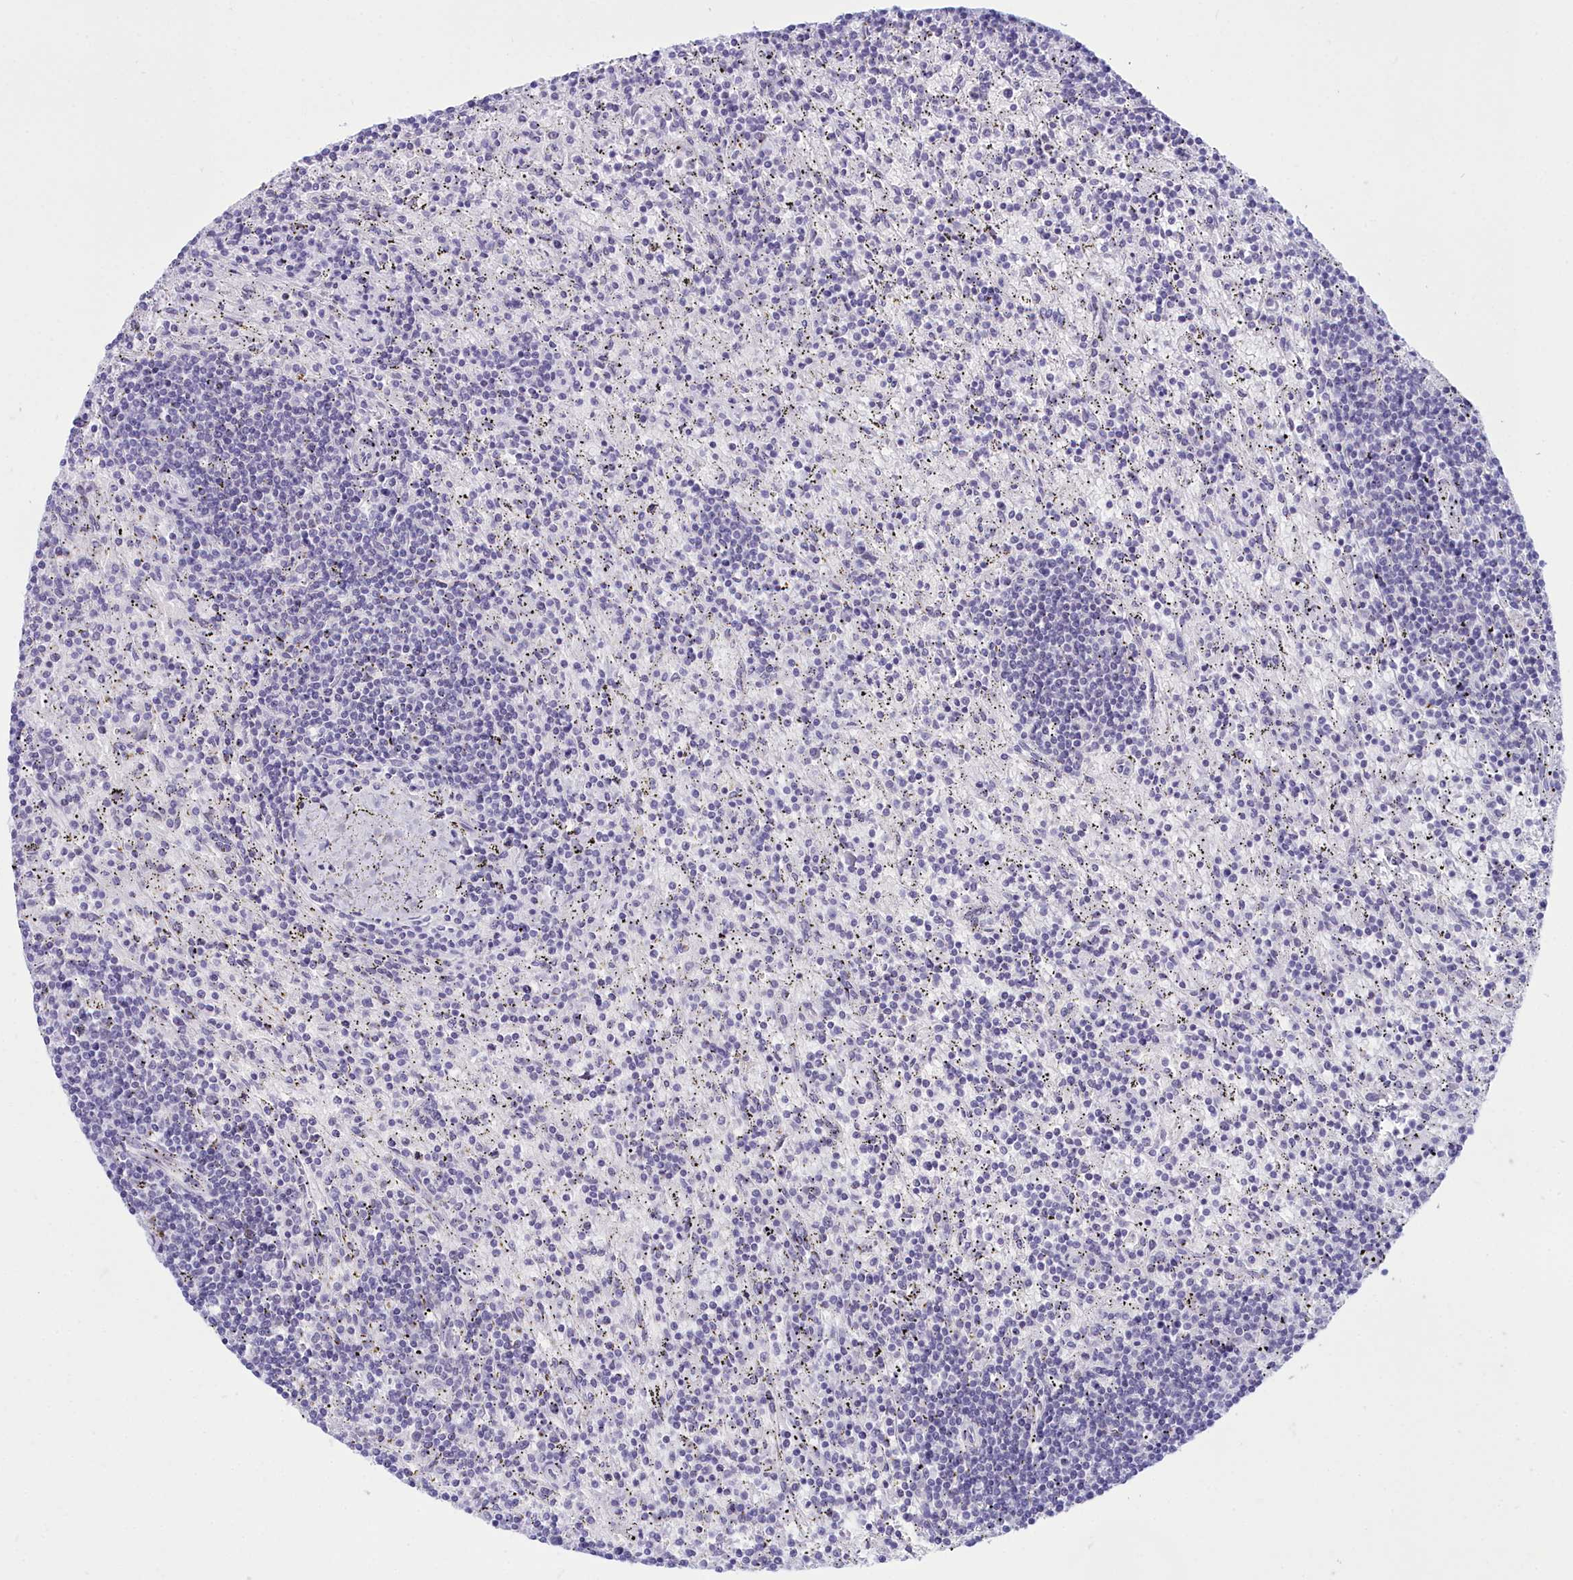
{"staining": {"intensity": "negative", "quantity": "none", "location": "none"}, "tissue": "lymphoma", "cell_type": "Tumor cells", "image_type": "cancer", "snomed": [{"axis": "morphology", "description": "Malignant lymphoma, non-Hodgkin's type, Low grade"}, {"axis": "topography", "description": "Spleen"}], "caption": "This is an immunohistochemistry micrograph of malignant lymphoma, non-Hodgkin's type (low-grade). There is no expression in tumor cells.", "gene": "SNX20", "patient": {"sex": "male", "age": 76}}